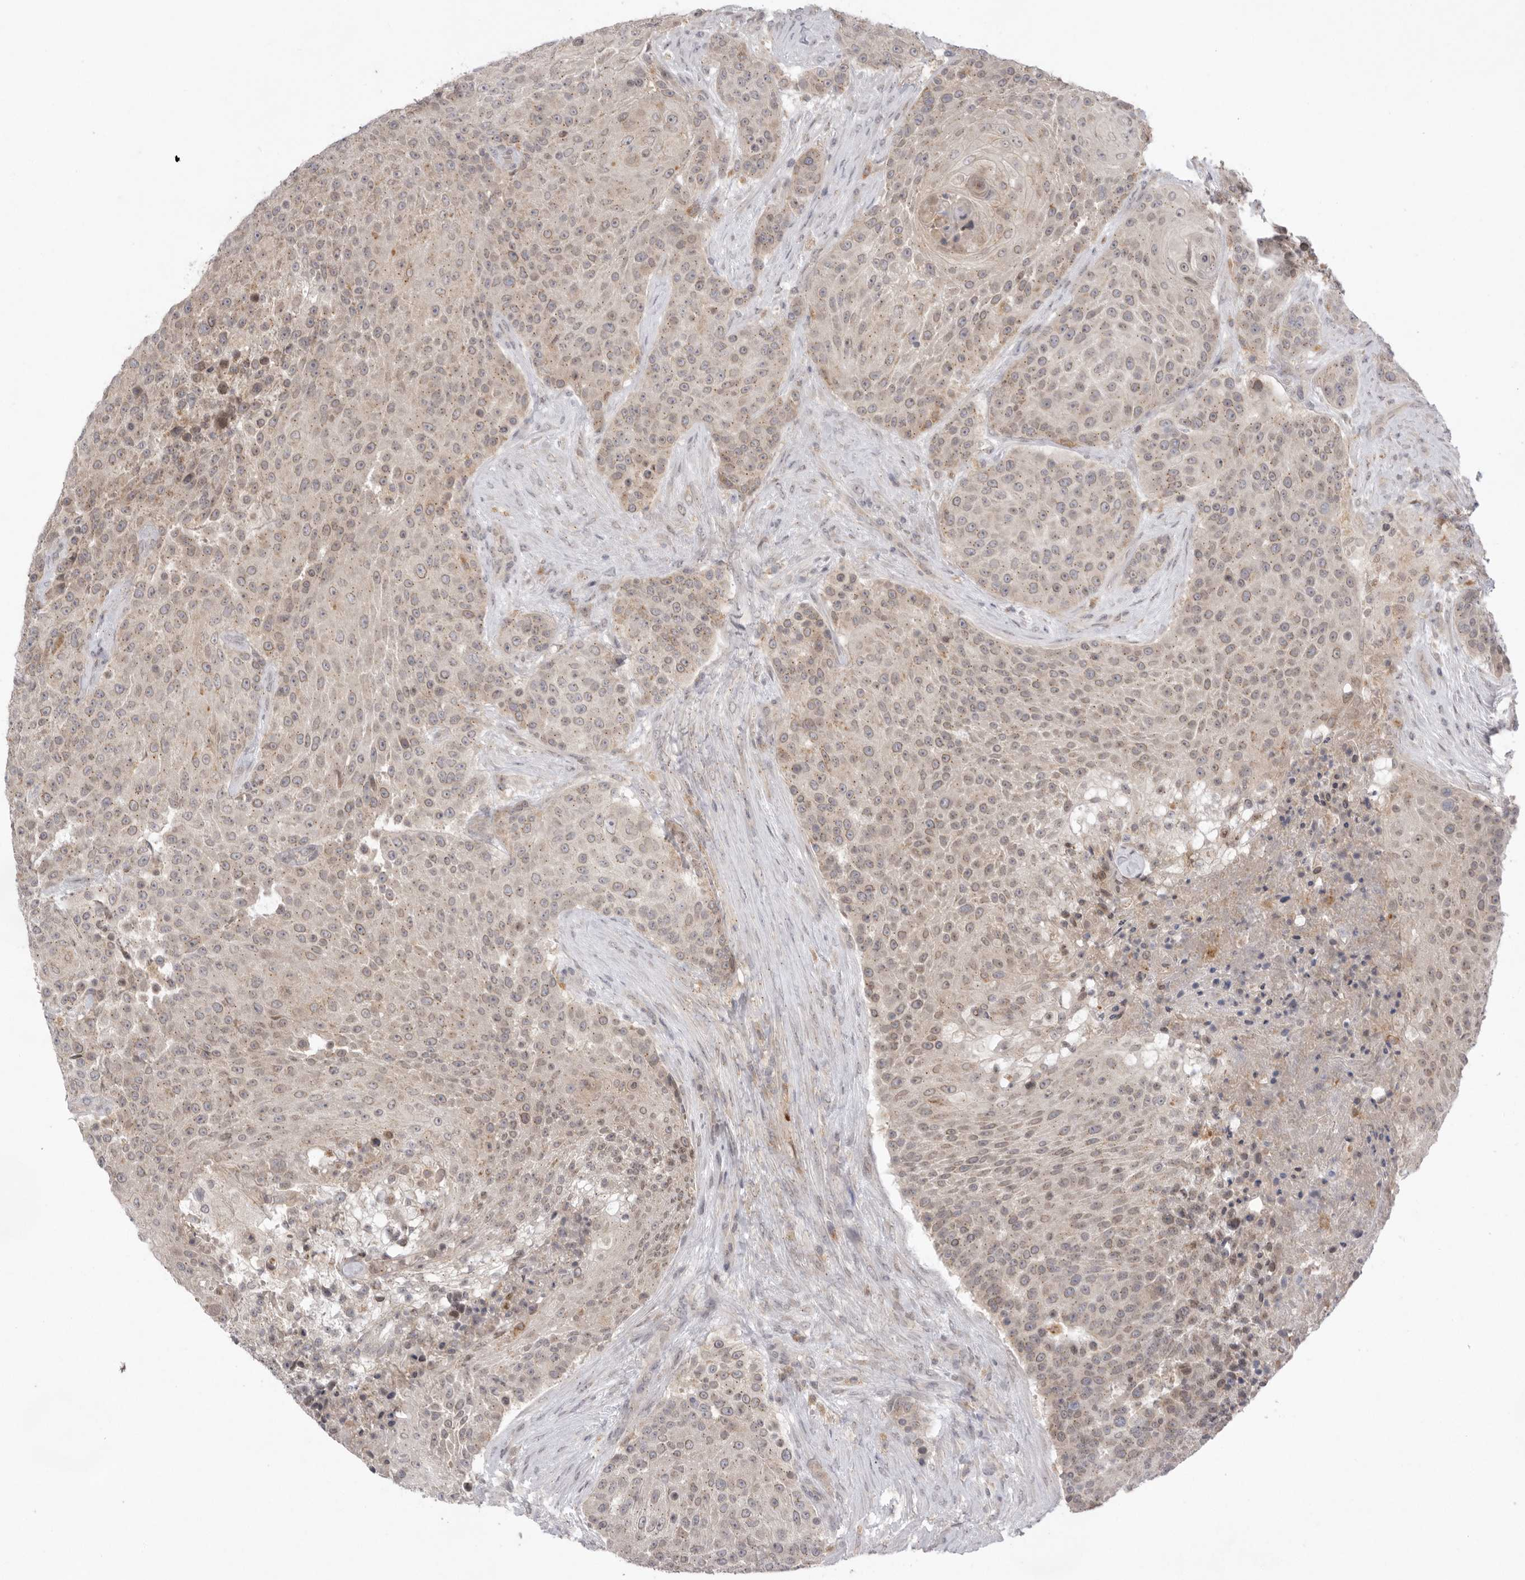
{"staining": {"intensity": "weak", "quantity": "<25%", "location": "cytoplasmic/membranous,nuclear"}, "tissue": "urothelial cancer", "cell_type": "Tumor cells", "image_type": "cancer", "snomed": [{"axis": "morphology", "description": "Urothelial carcinoma, High grade"}, {"axis": "topography", "description": "Urinary bladder"}], "caption": "IHC histopathology image of neoplastic tissue: human high-grade urothelial carcinoma stained with DAB (3,3'-diaminobenzidine) displays no significant protein positivity in tumor cells.", "gene": "TLR3", "patient": {"sex": "female", "age": 63}}